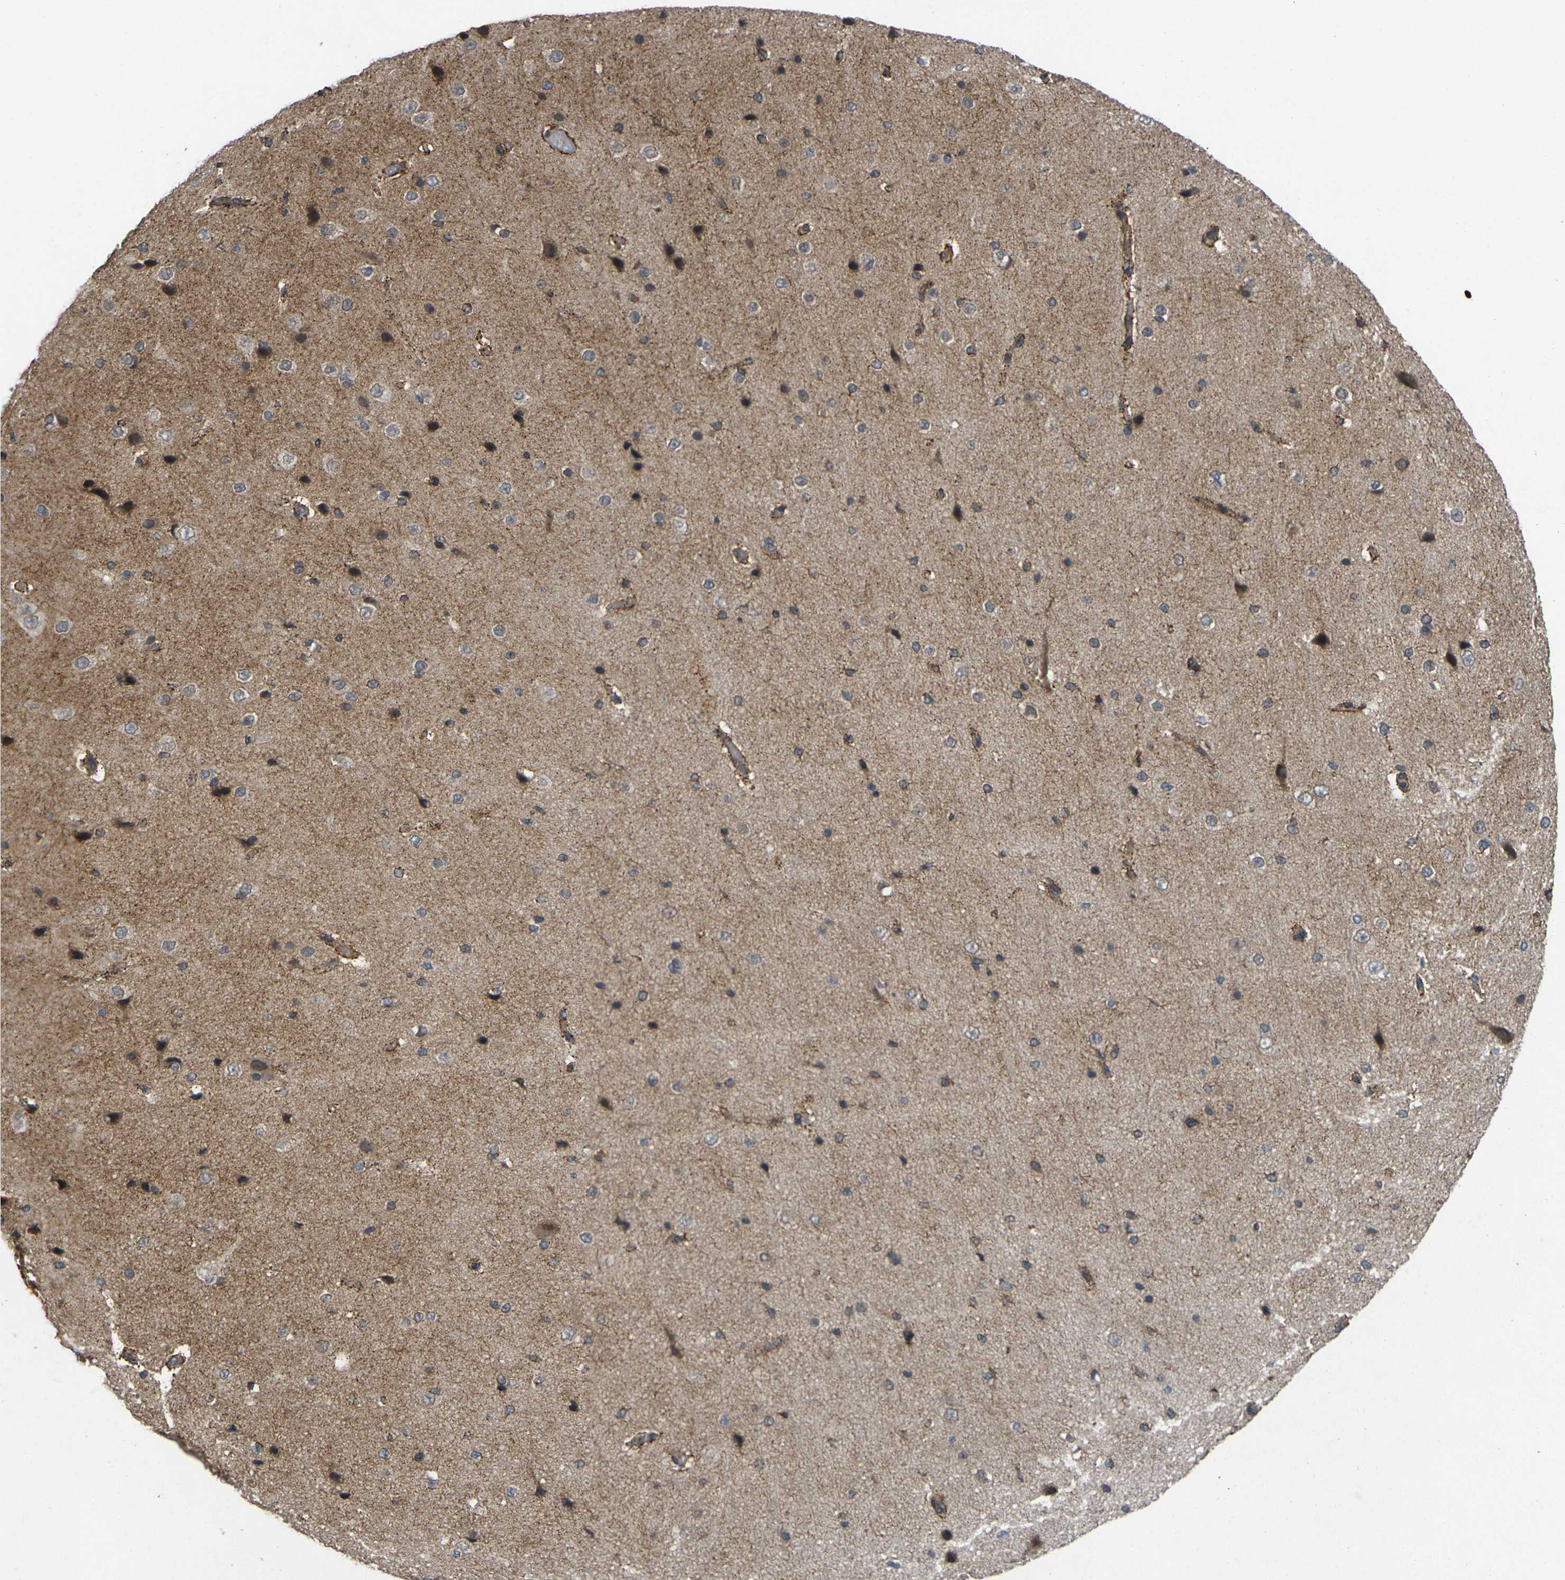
{"staining": {"intensity": "weak", "quantity": "25%-75%", "location": "cytoplasmic/membranous"}, "tissue": "cerebral cortex", "cell_type": "Endothelial cells", "image_type": "normal", "snomed": [{"axis": "morphology", "description": "Normal tissue, NOS"}, {"axis": "morphology", "description": "Developmental malformation"}, {"axis": "topography", "description": "Cerebral cortex"}], "caption": "High-power microscopy captured an immunohistochemistry (IHC) image of unremarkable cerebral cortex, revealing weak cytoplasmic/membranous positivity in approximately 25%-75% of endothelial cells. (Brightfield microscopy of DAB IHC at high magnification).", "gene": "ERN1", "patient": {"sex": "female", "age": 30}}